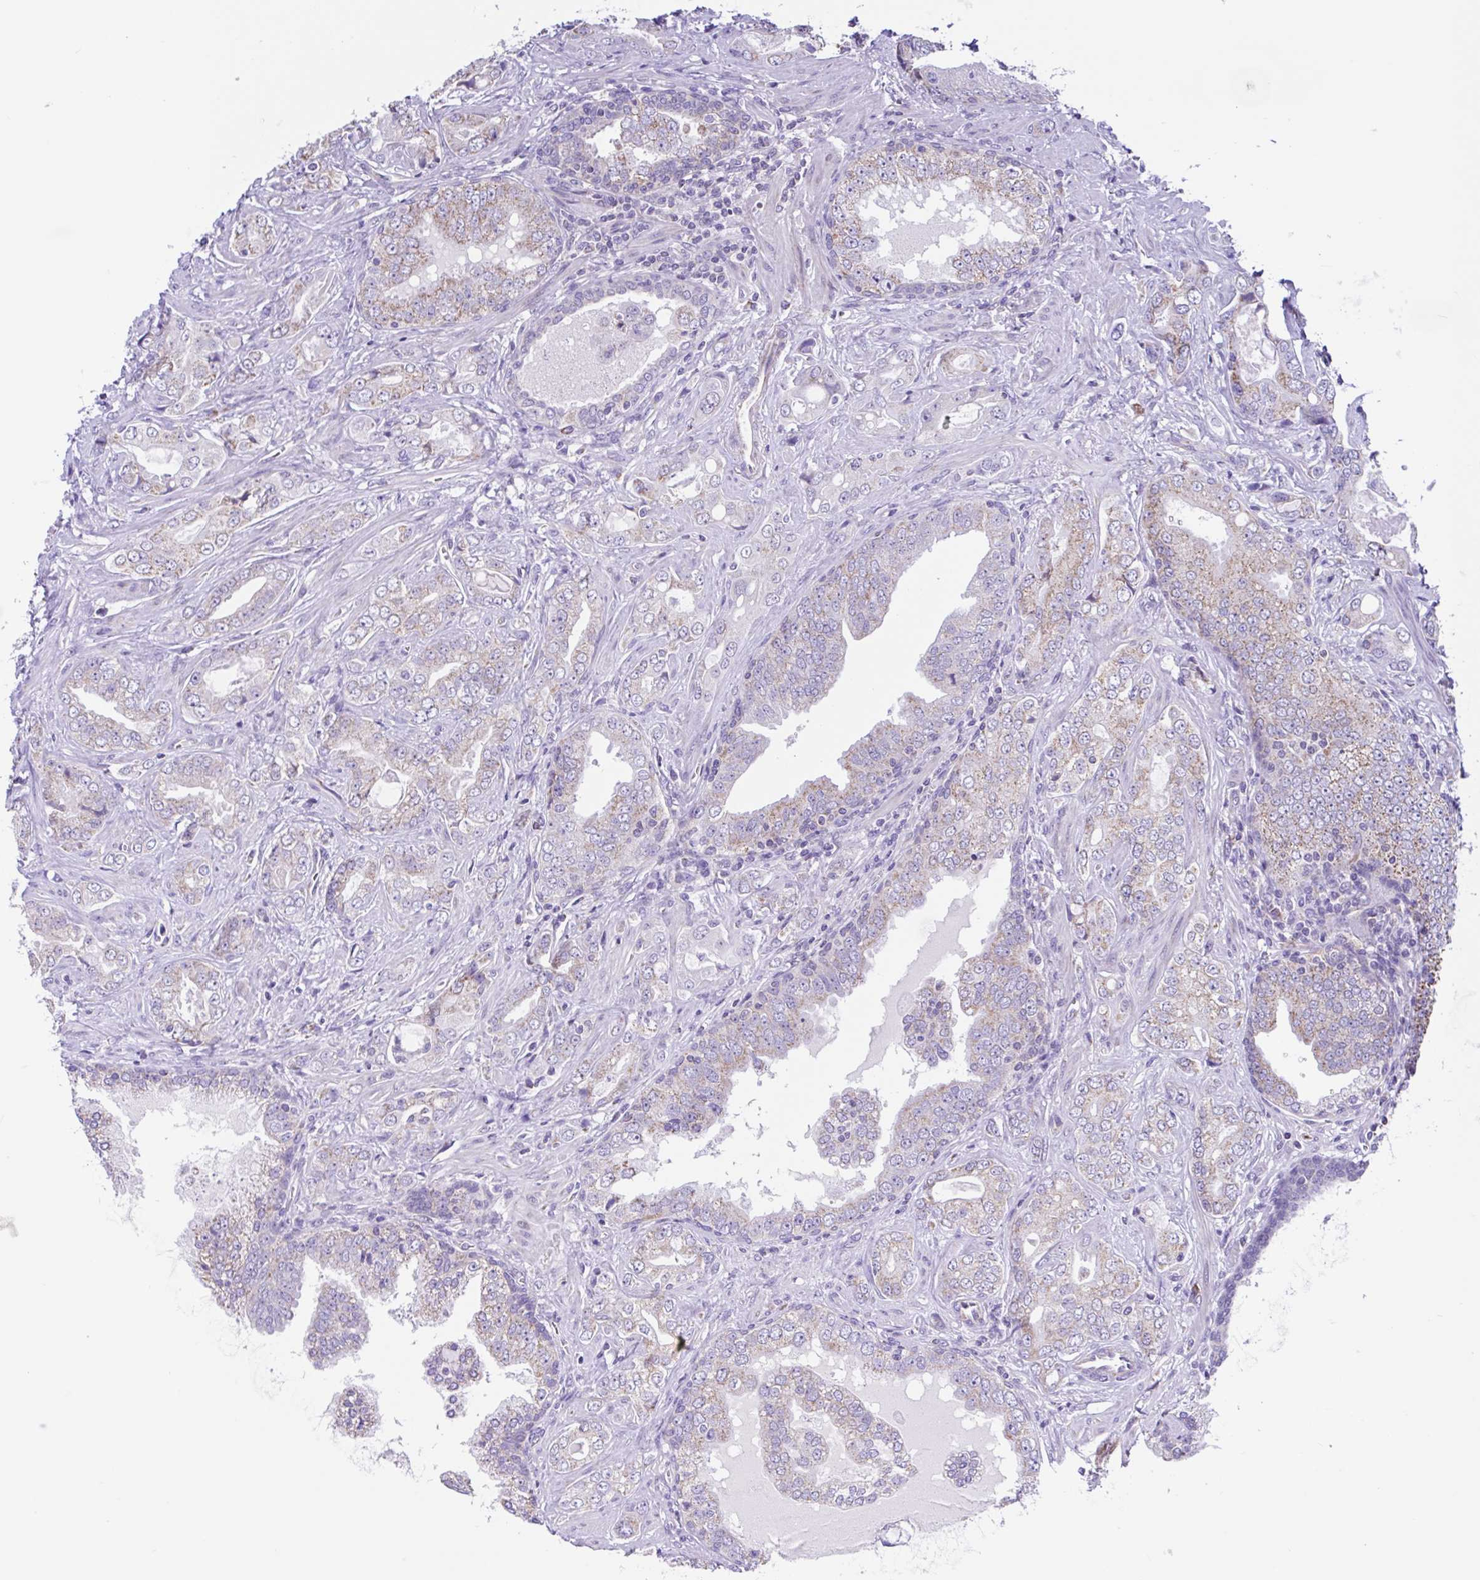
{"staining": {"intensity": "weak", "quantity": "25%-75%", "location": "cytoplasmic/membranous"}, "tissue": "prostate cancer", "cell_type": "Tumor cells", "image_type": "cancer", "snomed": [{"axis": "morphology", "description": "Adenocarcinoma, High grade"}, {"axis": "topography", "description": "Prostate"}], "caption": "Immunohistochemical staining of high-grade adenocarcinoma (prostate) displays low levels of weak cytoplasmic/membranous protein expression in approximately 25%-75% of tumor cells.", "gene": "NDUFS2", "patient": {"sex": "male", "age": 67}}